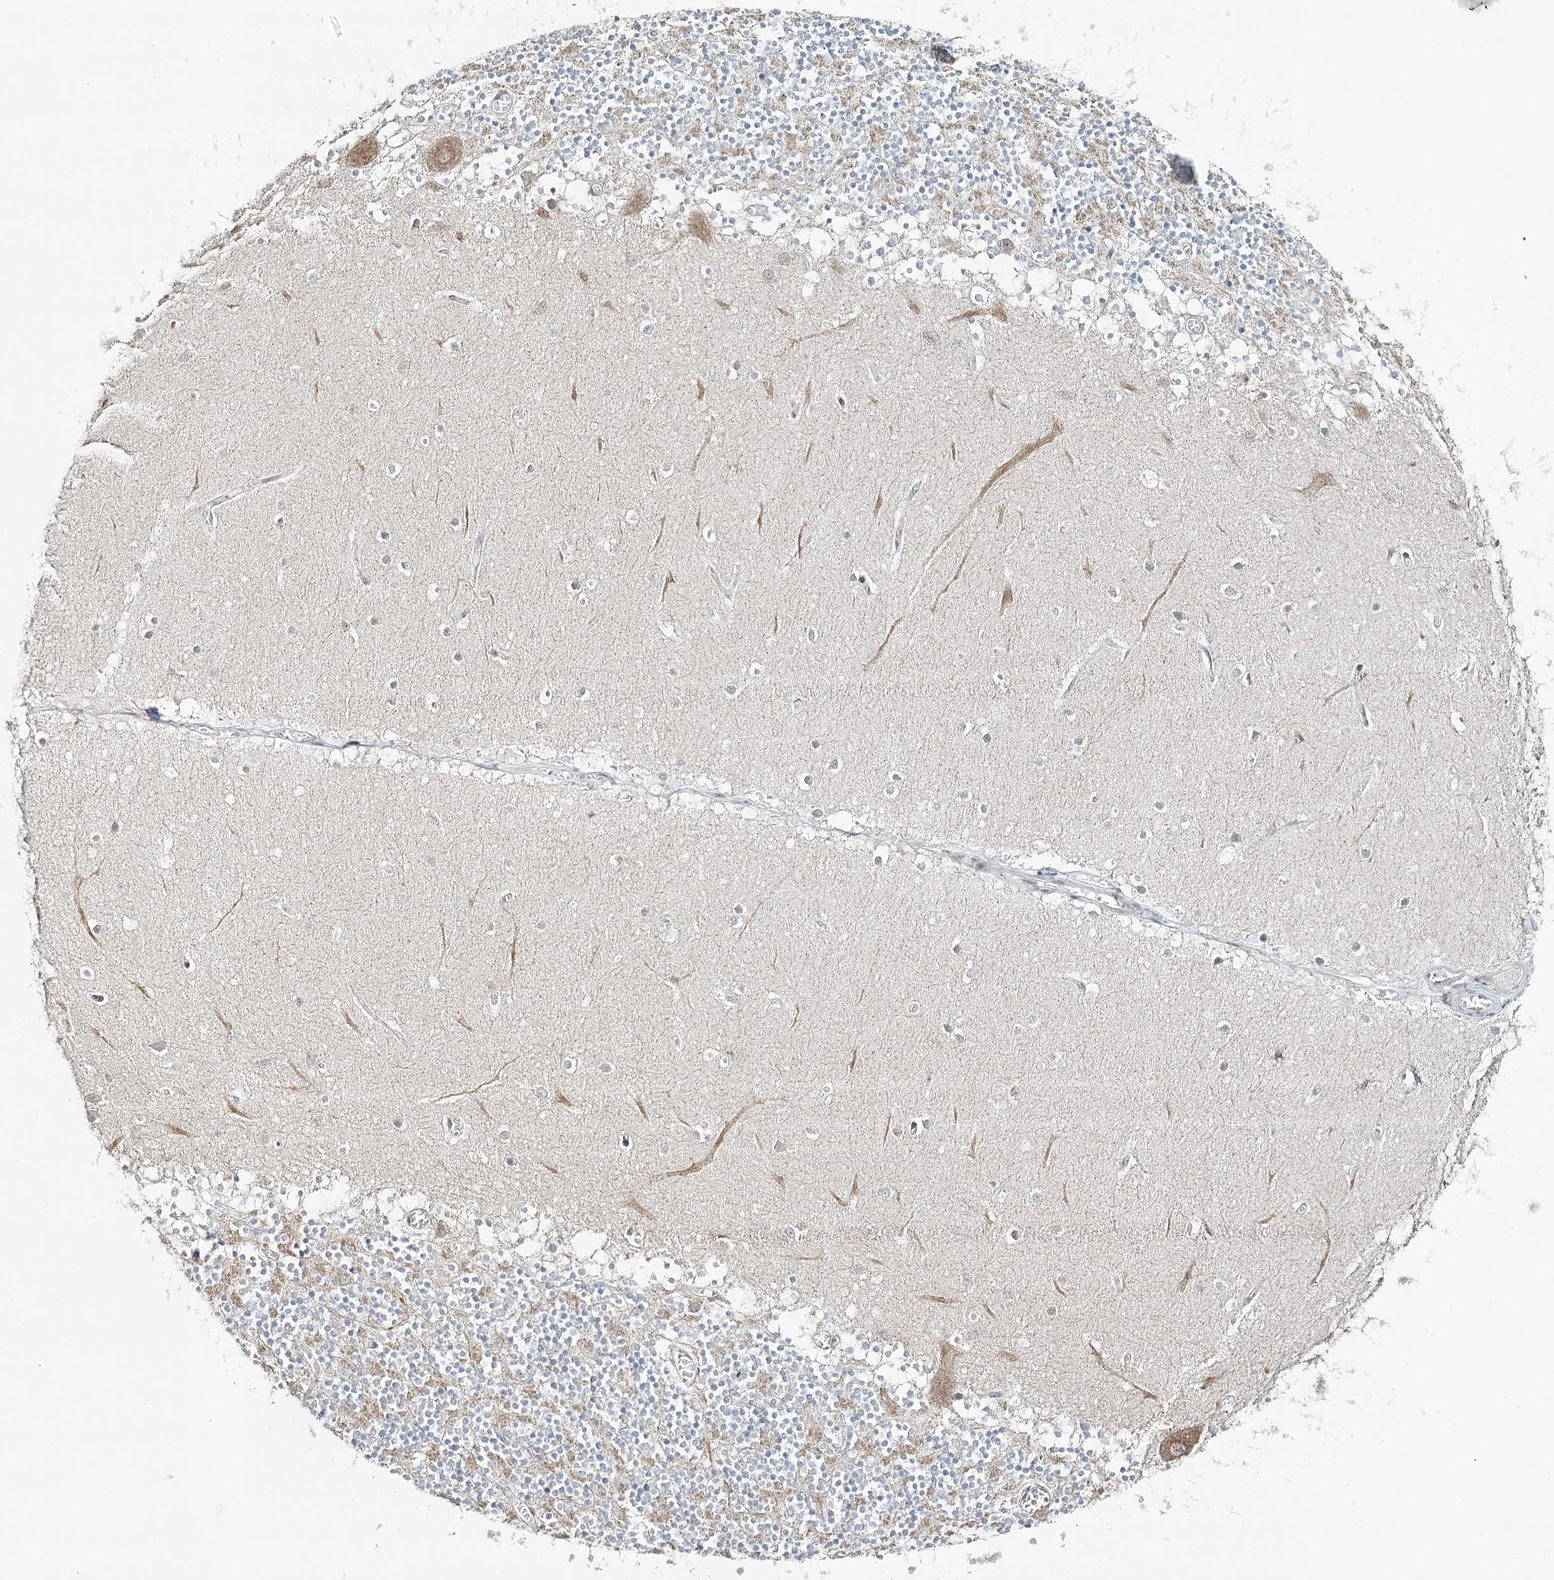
{"staining": {"intensity": "weak", "quantity": "<25%", "location": "cytoplasmic/membranous"}, "tissue": "cerebellum", "cell_type": "Cells in granular layer", "image_type": "normal", "snomed": [{"axis": "morphology", "description": "Normal tissue, NOS"}, {"axis": "topography", "description": "Cerebellum"}], "caption": "Immunohistochemistry of unremarkable human cerebellum shows no positivity in cells in granular layer.", "gene": "ATAD1", "patient": {"sex": "female", "age": 28}}